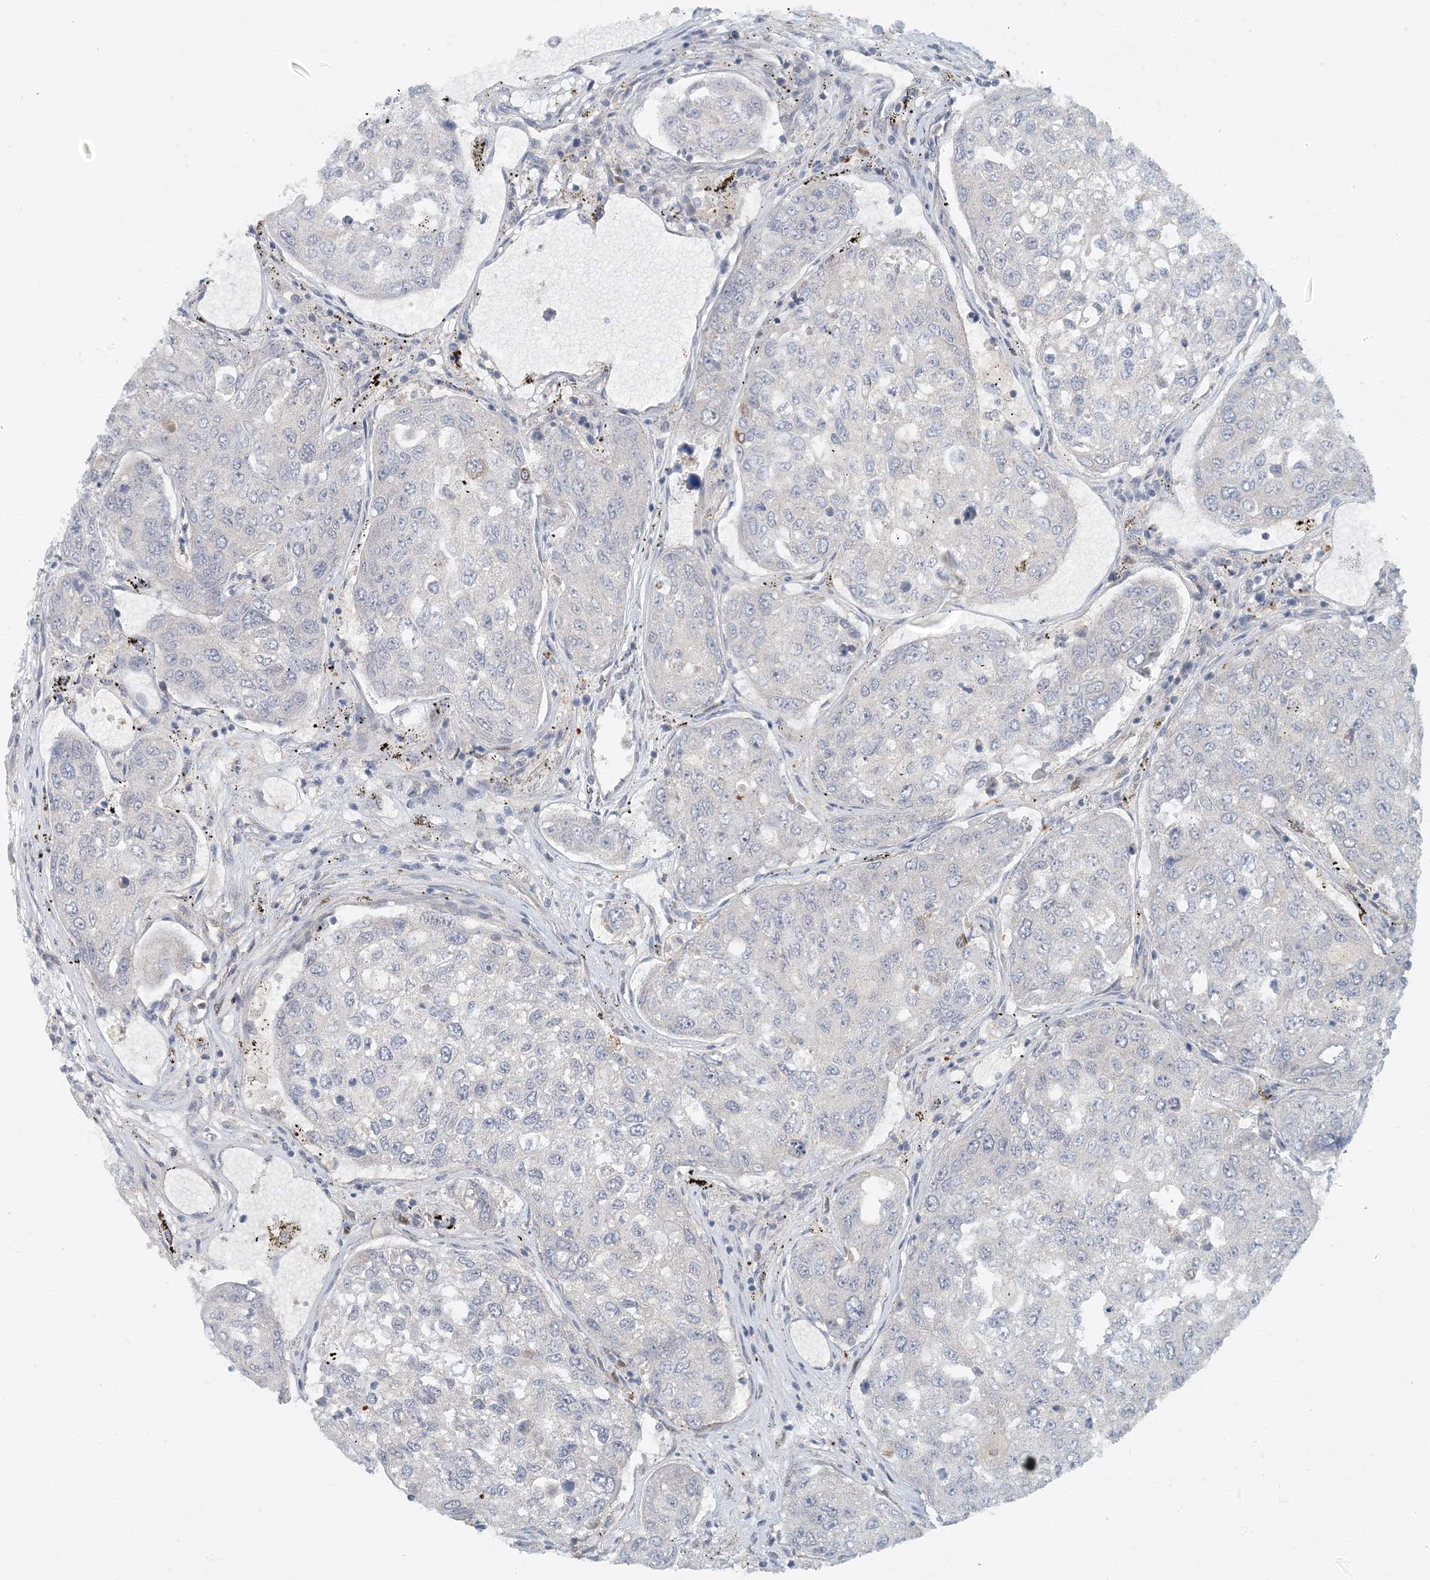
{"staining": {"intensity": "negative", "quantity": "none", "location": "none"}, "tissue": "urothelial cancer", "cell_type": "Tumor cells", "image_type": "cancer", "snomed": [{"axis": "morphology", "description": "Urothelial carcinoma, High grade"}, {"axis": "topography", "description": "Lymph node"}, {"axis": "topography", "description": "Urinary bladder"}], "caption": "A high-resolution histopathology image shows immunohistochemistry (IHC) staining of high-grade urothelial carcinoma, which displays no significant staining in tumor cells.", "gene": "AK9", "patient": {"sex": "male", "age": 51}}